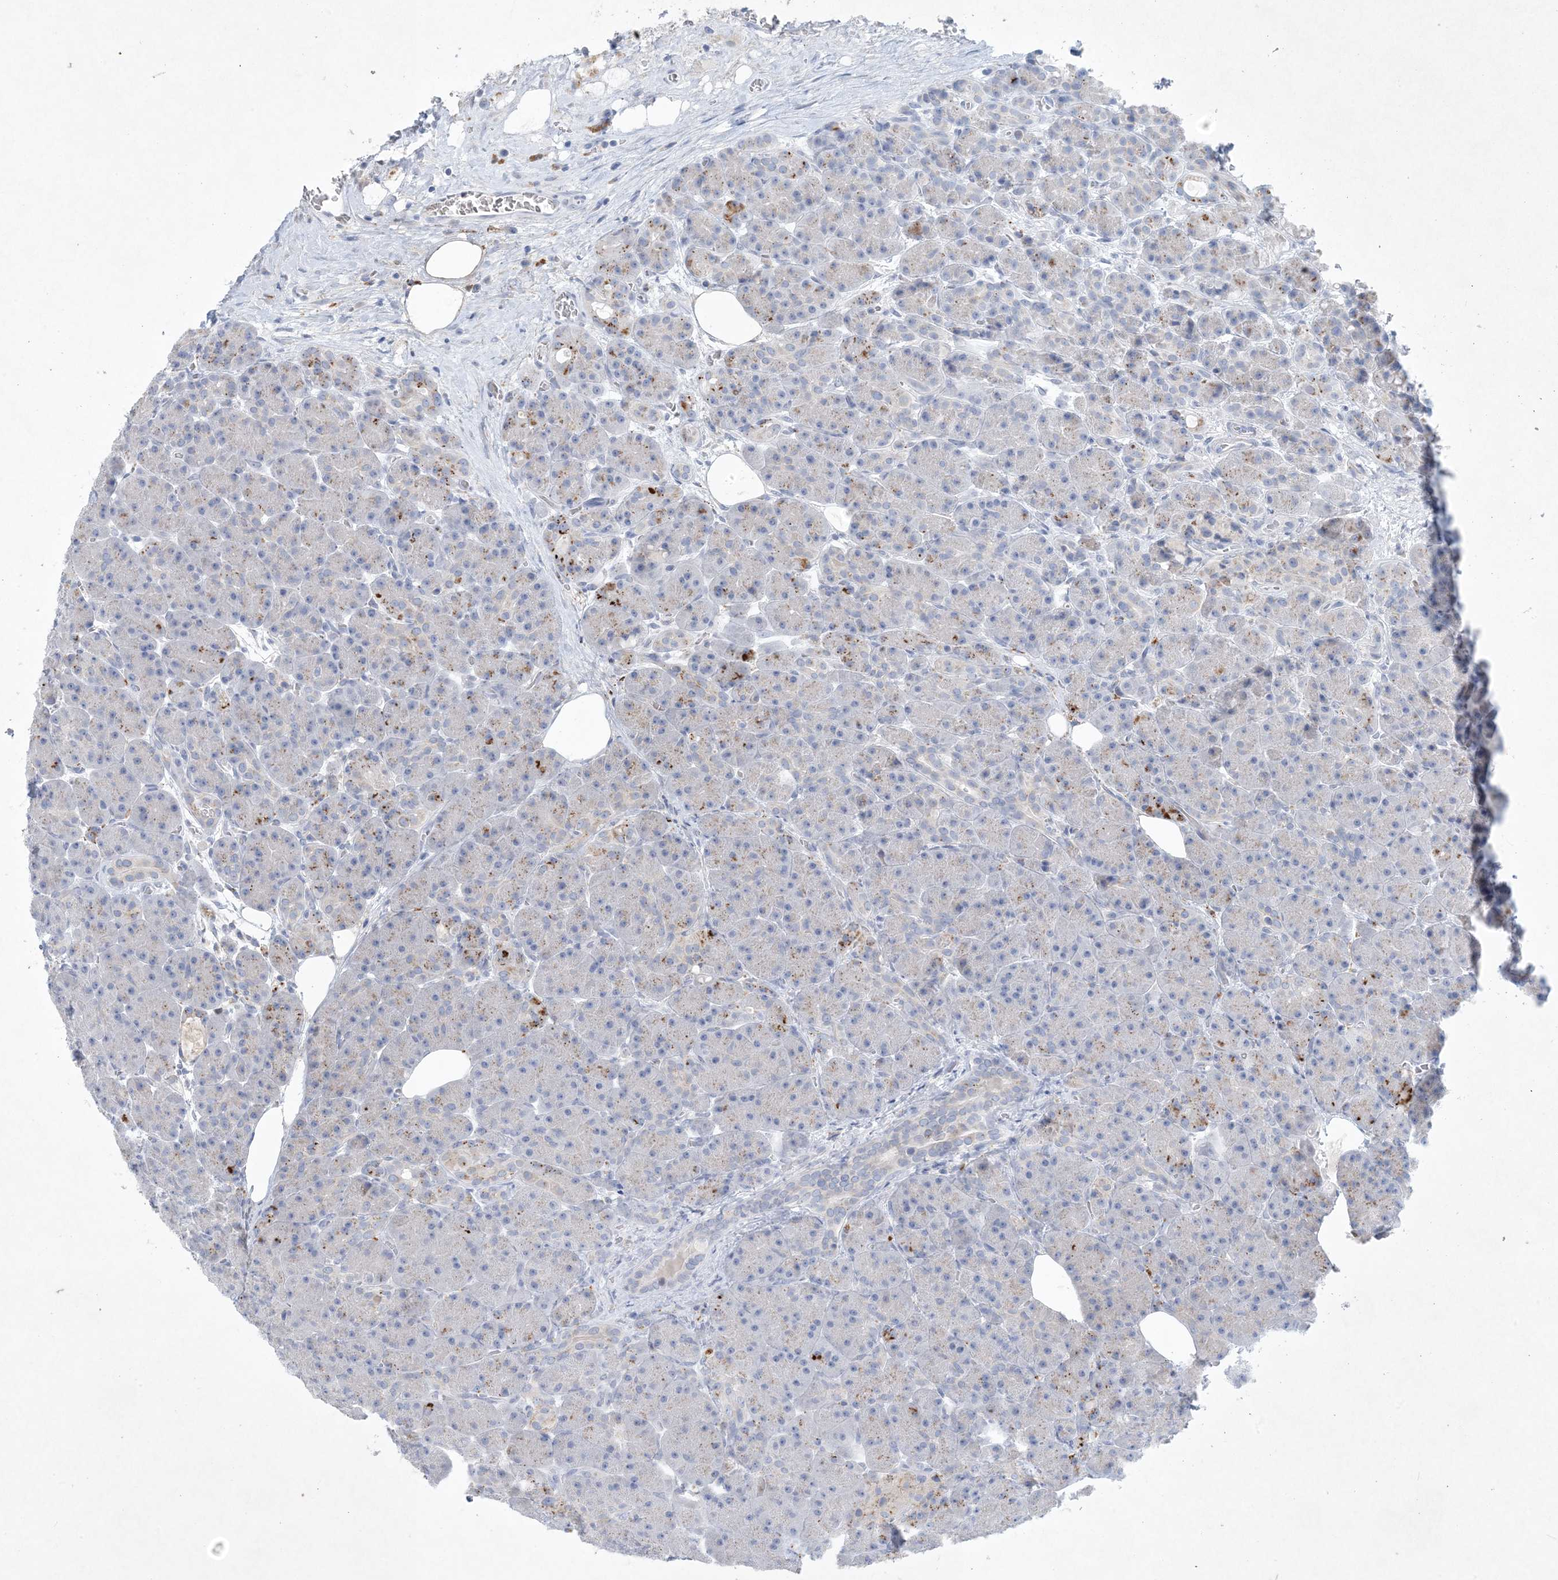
{"staining": {"intensity": "moderate", "quantity": "<25%", "location": "cytoplasmic/membranous"}, "tissue": "pancreas", "cell_type": "Exocrine glandular cells", "image_type": "normal", "snomed": [{"axis": "morphology", "description": "Normal tissue, NOS"}, {"axis": "topography", "description": "Pancreas"}], "caption": "A high-resolution histopathology image shows immunohistochemistry (IHC) staining of normal pancreas, which shows moderate cytoplasmic/membranous expression in approximately <25% of exocrine glandular cells.", "gene": "GABRG1", "patient": {"sex": "male", "age": 63}}